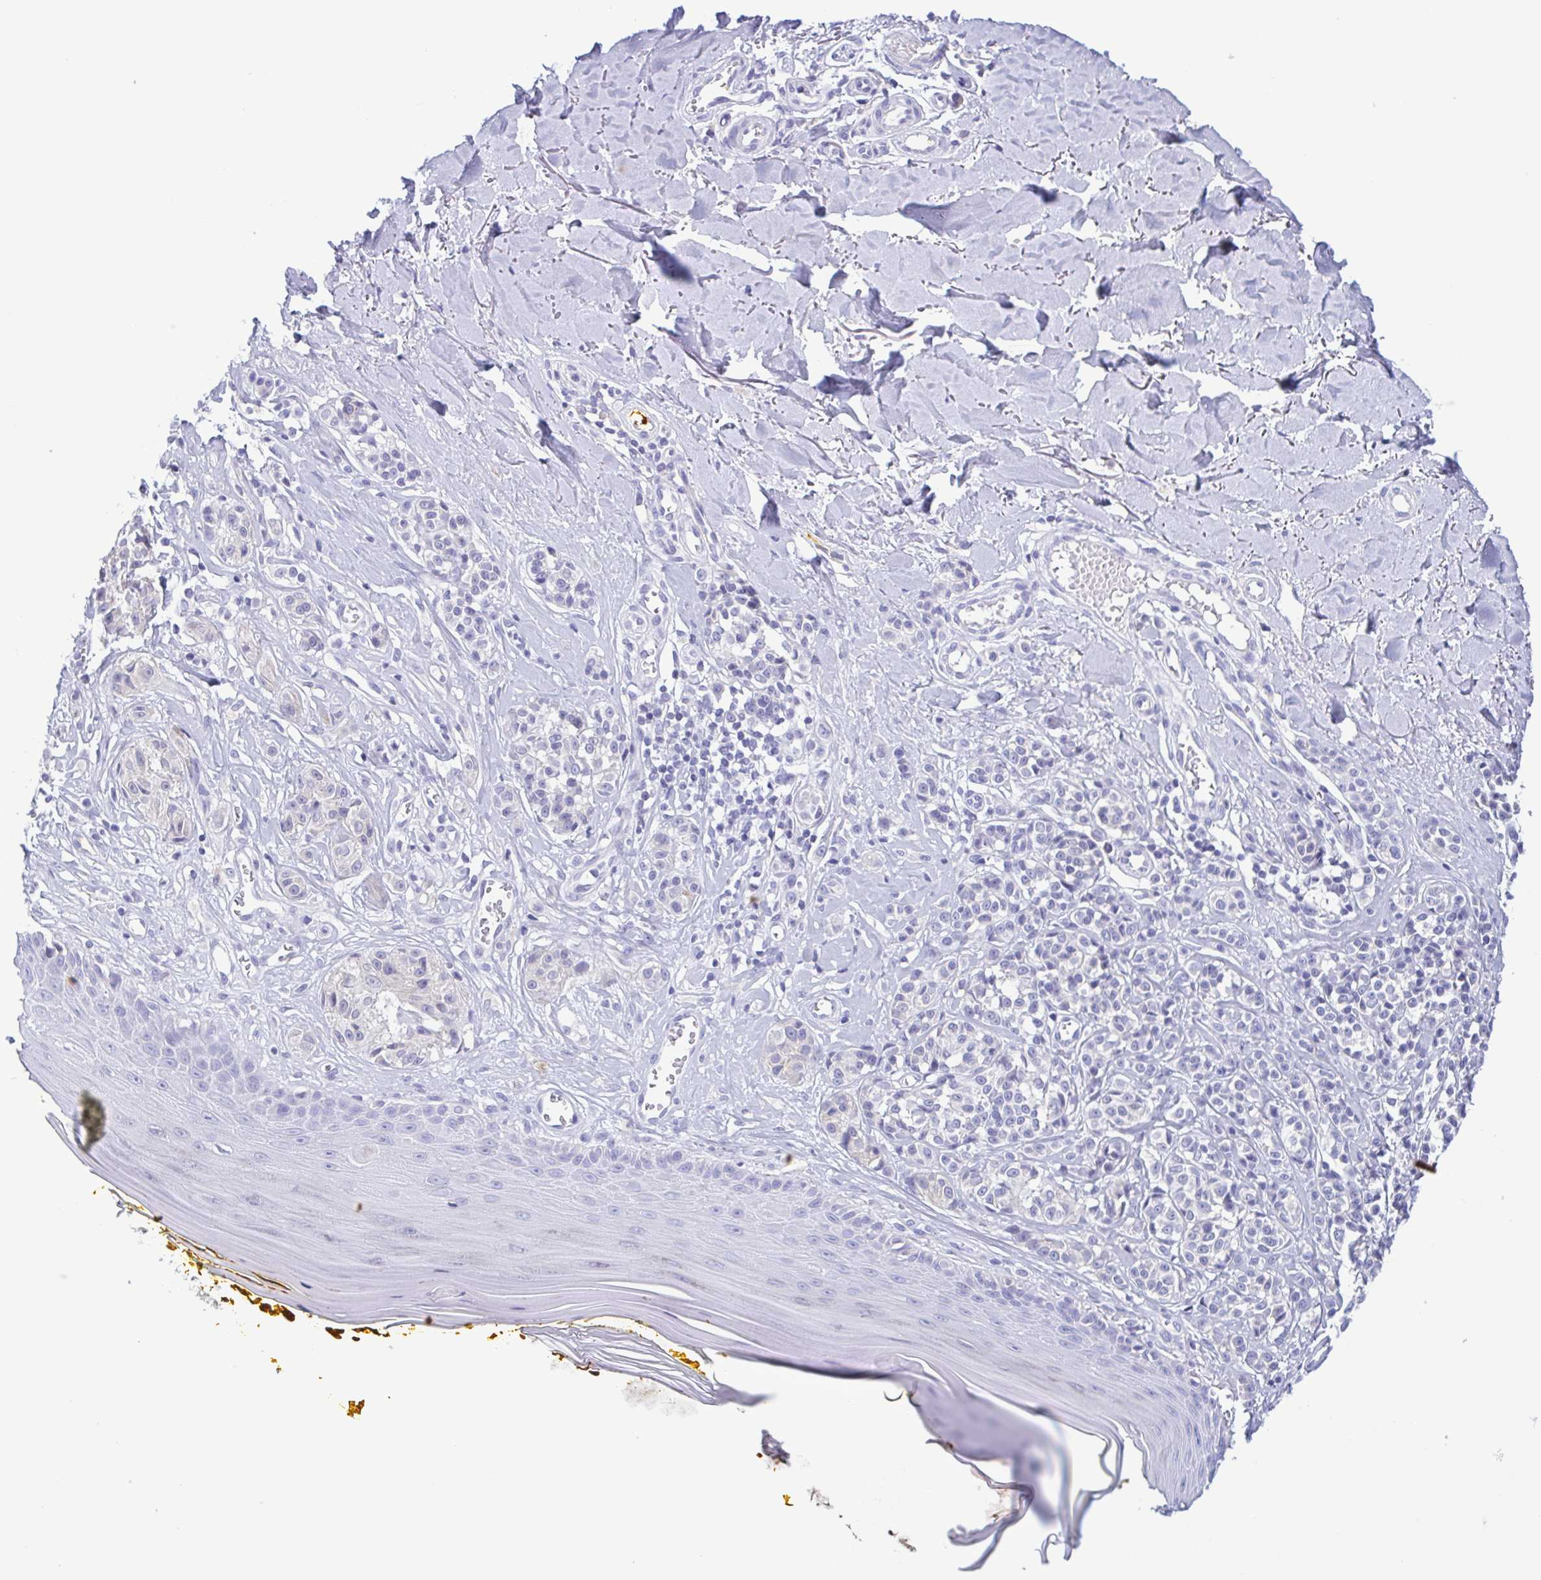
{"staining": {"intensity": "negative", "quantity": "none", "location": "none"}, "tissue": "melanoma", "cell_type": "Tumor cells", "image_type": "cancer", "snomed": [{"axis": "morphology", "description": "Malignant melanoma, NOS"}, {"axis": "topography", "description": "Skin"}], "caption": "Histopathology image shows no protein positivity in tumor cells of malignant melanoma tissue.", "gene": "INAFM1", "patient": {"sex": "male", "age": 74}}